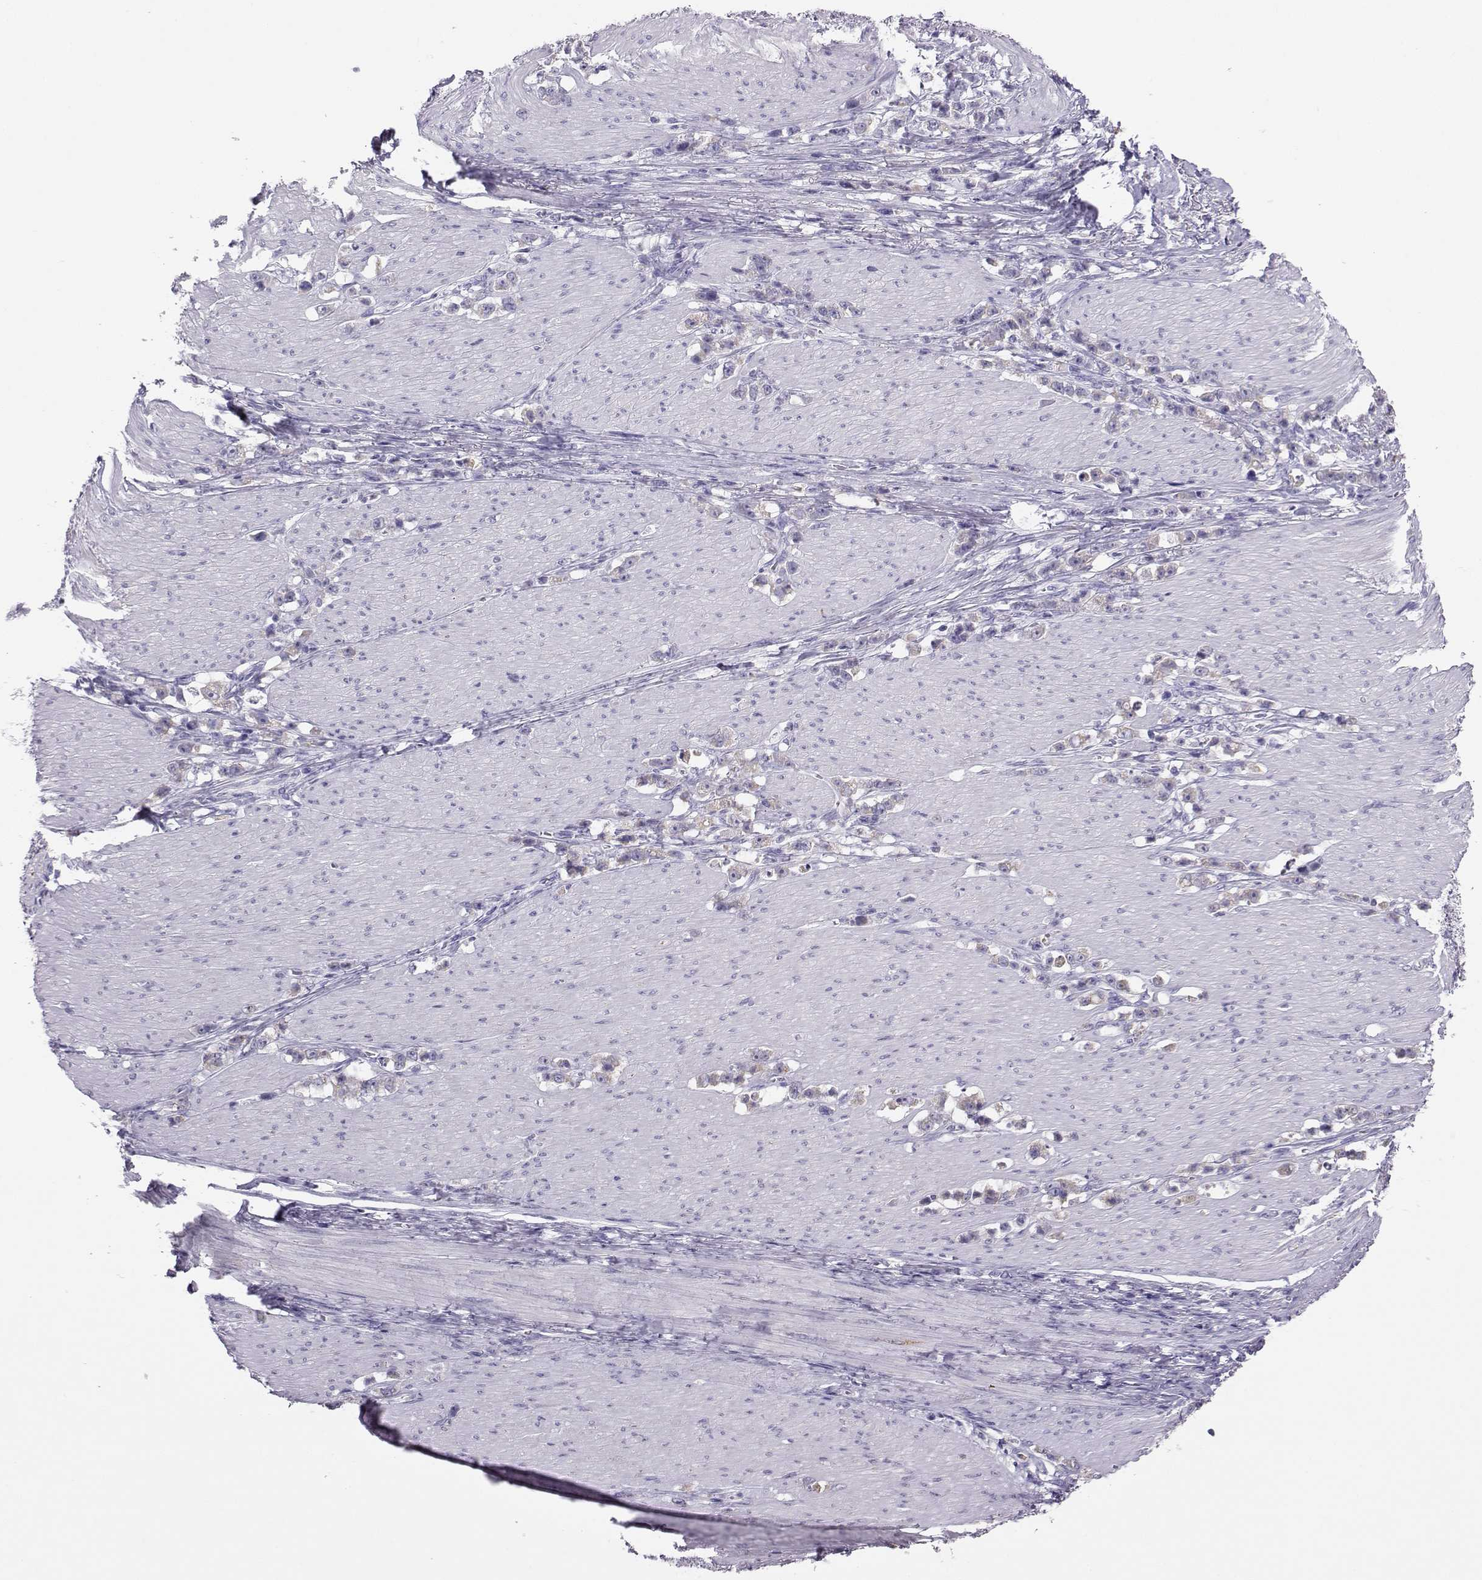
{"staining": {"intensity": "weak", "quantity": "<25%", "location": "cytoplasmic/membranous"}, "tissue": "stomach cancer", "cell_type": "Tumor cells", "image_type": "cancer", "snomed": [{"axis": "morphology", "description": "Adenocarcinoma, NOS"}, {"axis": "topography", "description": "Stomach, lower"}], "caption": "Tumor cells show no significant protein staining in adenocarcinoma (stomach).", "gene": "AVP", "patient": {"sex": "male", "age": 88}}